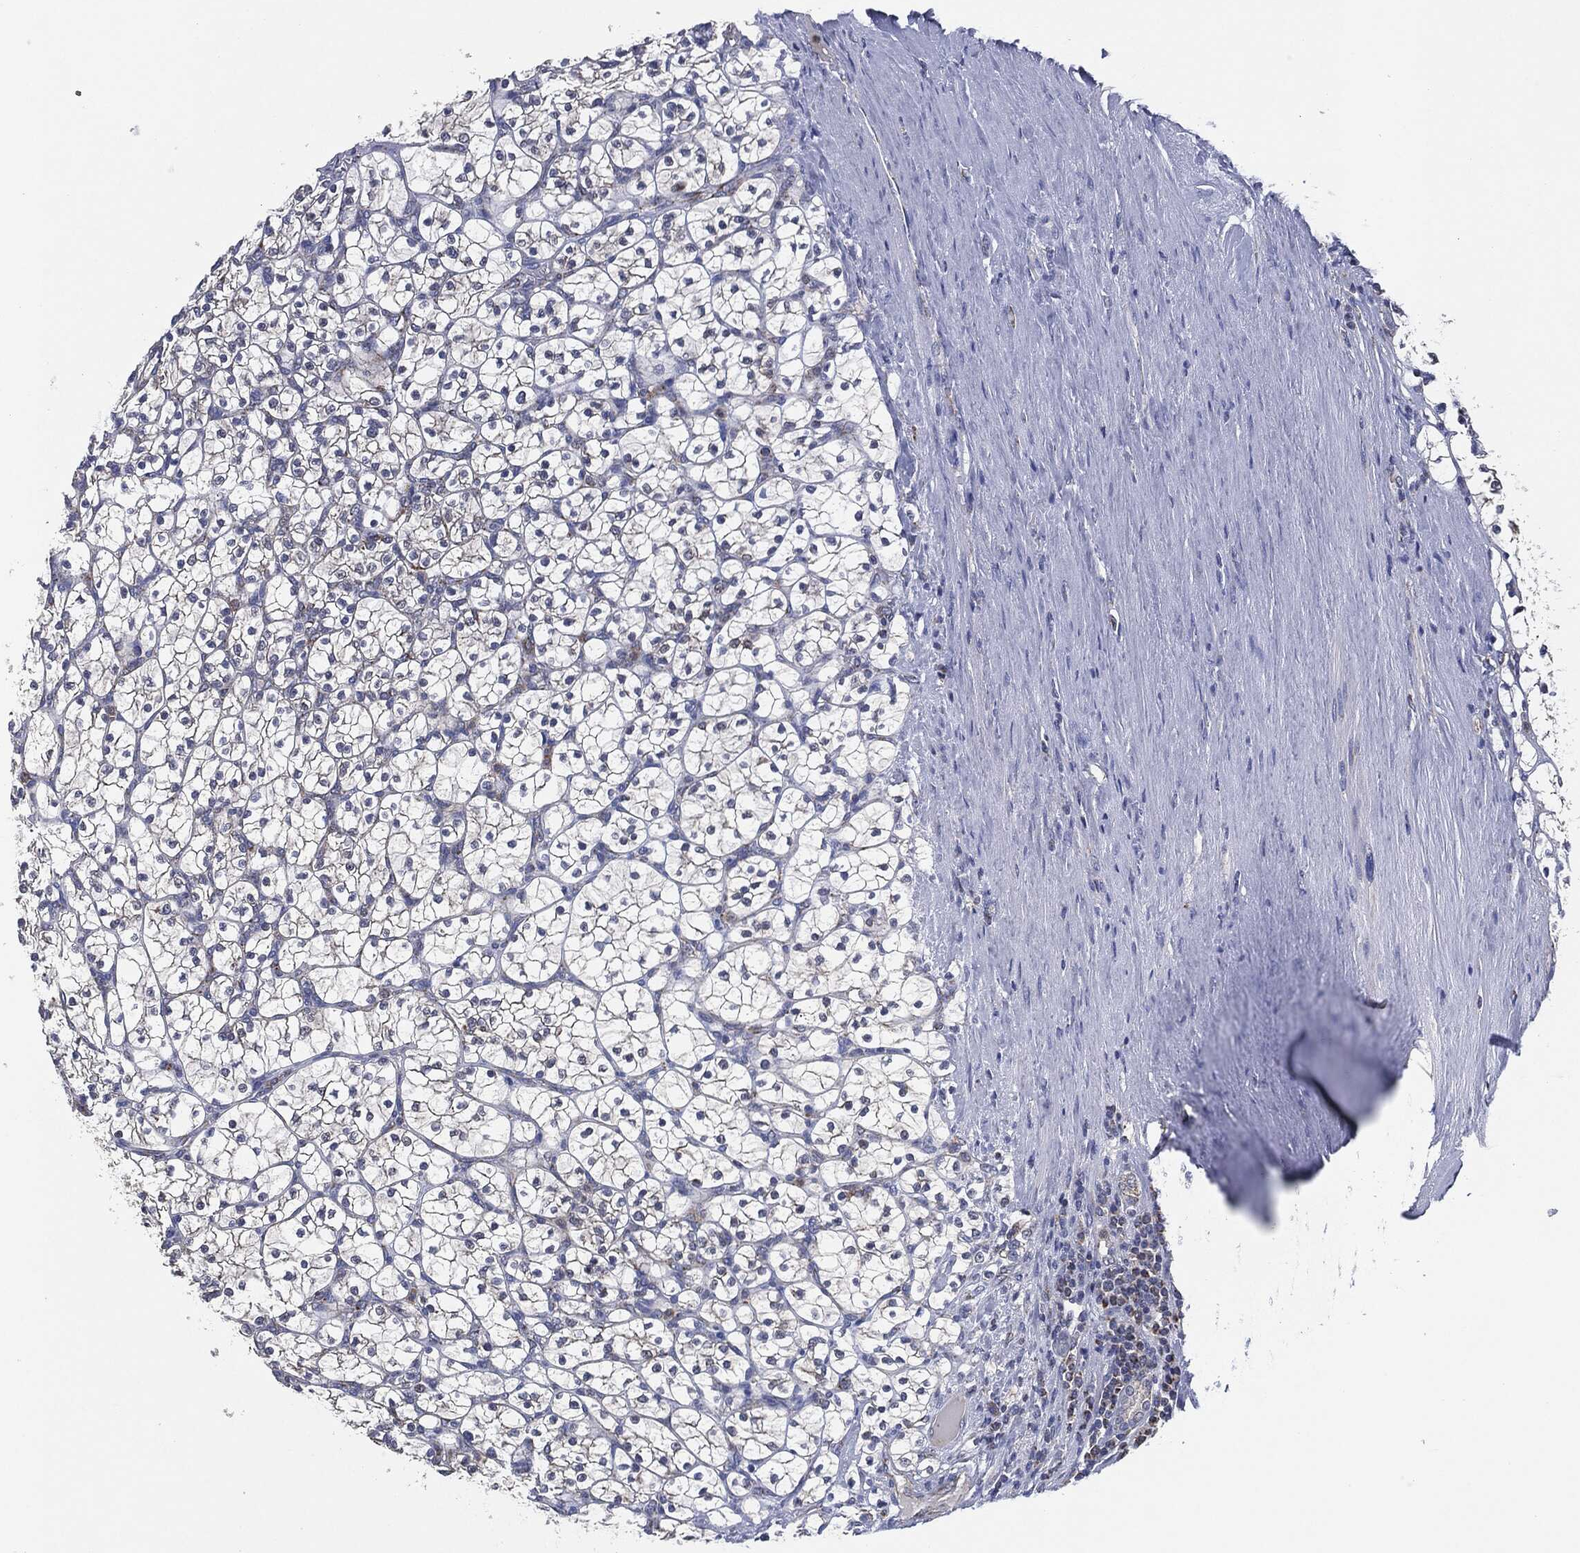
{"staining": {"intensity": "negative", "quantity": "none", "location": "none"}, "tissue": "renal cancer", "cell_type": "Tumor cells", "image_type": "cancer", "snomed": [{"axis": "morphology", "description": "Adenocarcinoma, NOS"}, {"axis": "topography", "description": "Kidney"}], "caption": "This micrograph is of adenocarcinoma (renal) stained with IHC to label a protein in brown with the nuclei are counter-stained blue. There is no positivity in tumor cells. The staining is performed using DAB brown chromogen with nuclei counter-stained in using hematoxylin.", "gene": "NDUFV2", "patient": {"sex": "female", "age": 89}}